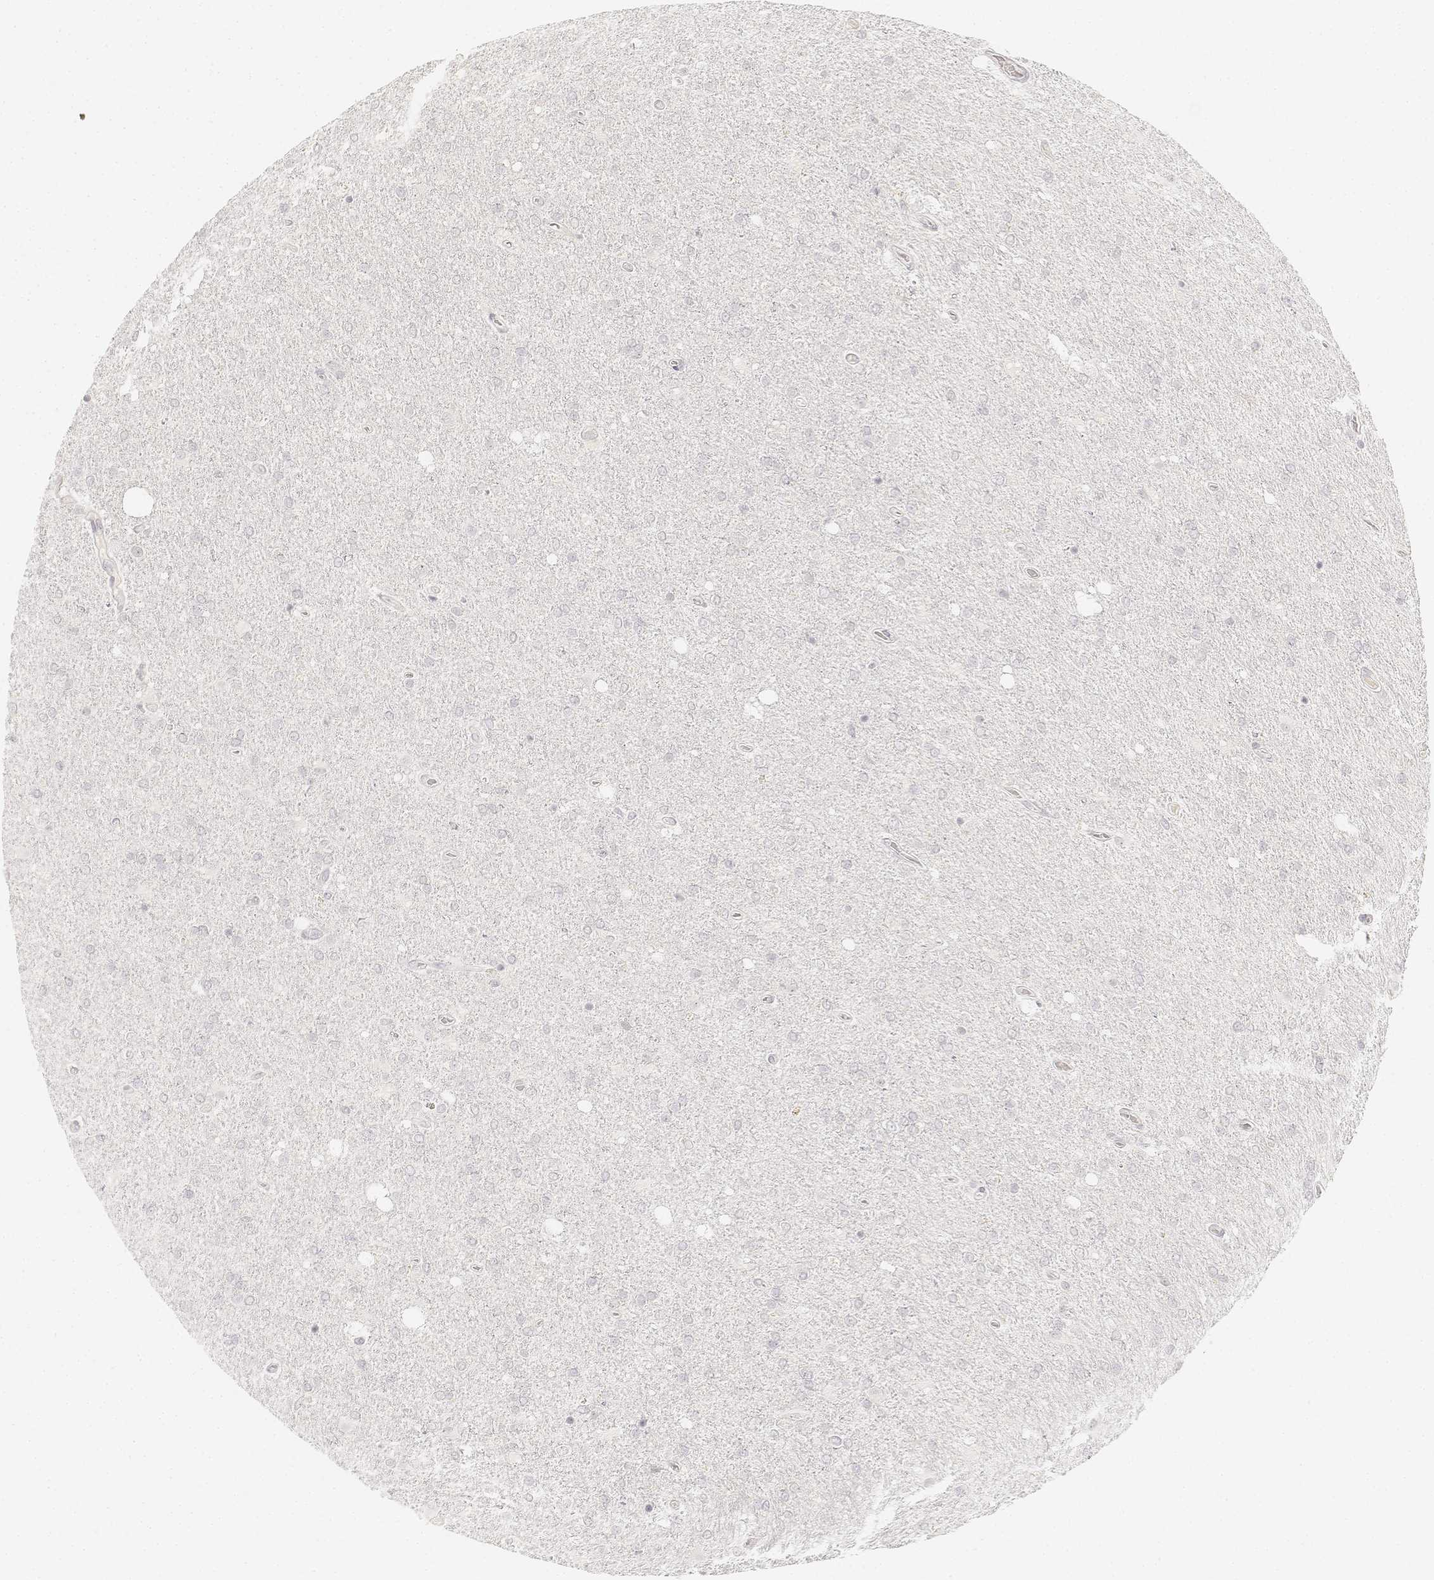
{"staining": {"intensity": "negative", "quantity": "none", "location": "none"}, "tissue": "glioma", "cell_type": "Tumor cells", "image_type": "cancer", "snomed": [{"axis": "morphology", "description": "Glioma, malignant, High grade"}, {"axis": "topography", "description": "Cerebral cortex"}], "caption": "There is no significant staining in tumor cells of glioma.", "gene": "DSG4", "patient": {"sex": "male", "age": 70}}